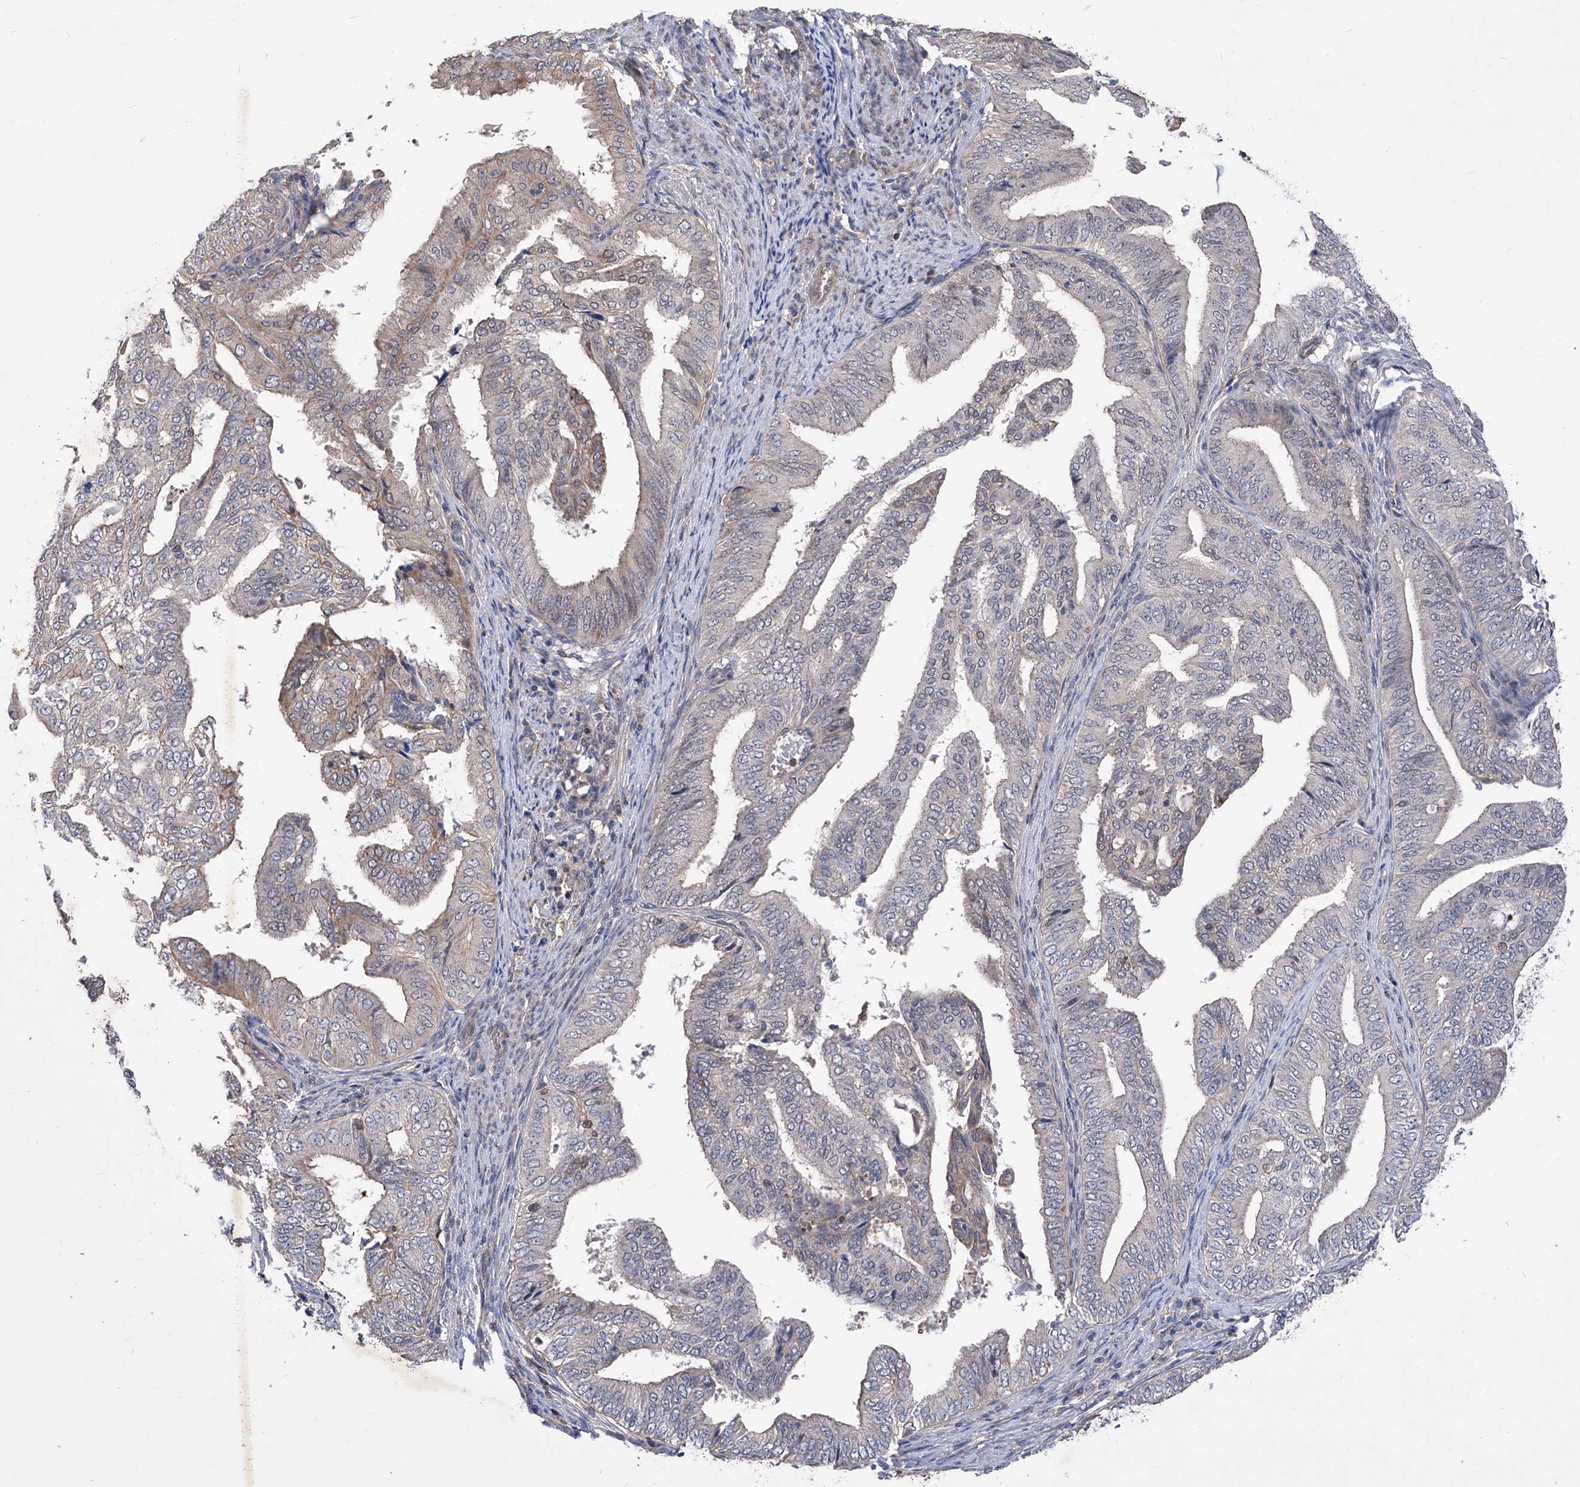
{"staining": {"intensity": "weak", "quantity": "<25%", "location": "cytoplasmic/membranous"}, "tissue": "endometrial cancer", "cell_type": "Tumor cells", "image_type": "cancer", "snomed": [{"axis": "morphology", "description": "Adenocarcinoma, NOS"}, {"axis": "topography", "description": "Endometrium"}], "caption": "An image of human endometrial cancer is negative for staining in tumor cells.", "gene": "KIFC2", "patient": {"sex": "female", "age": 58}}